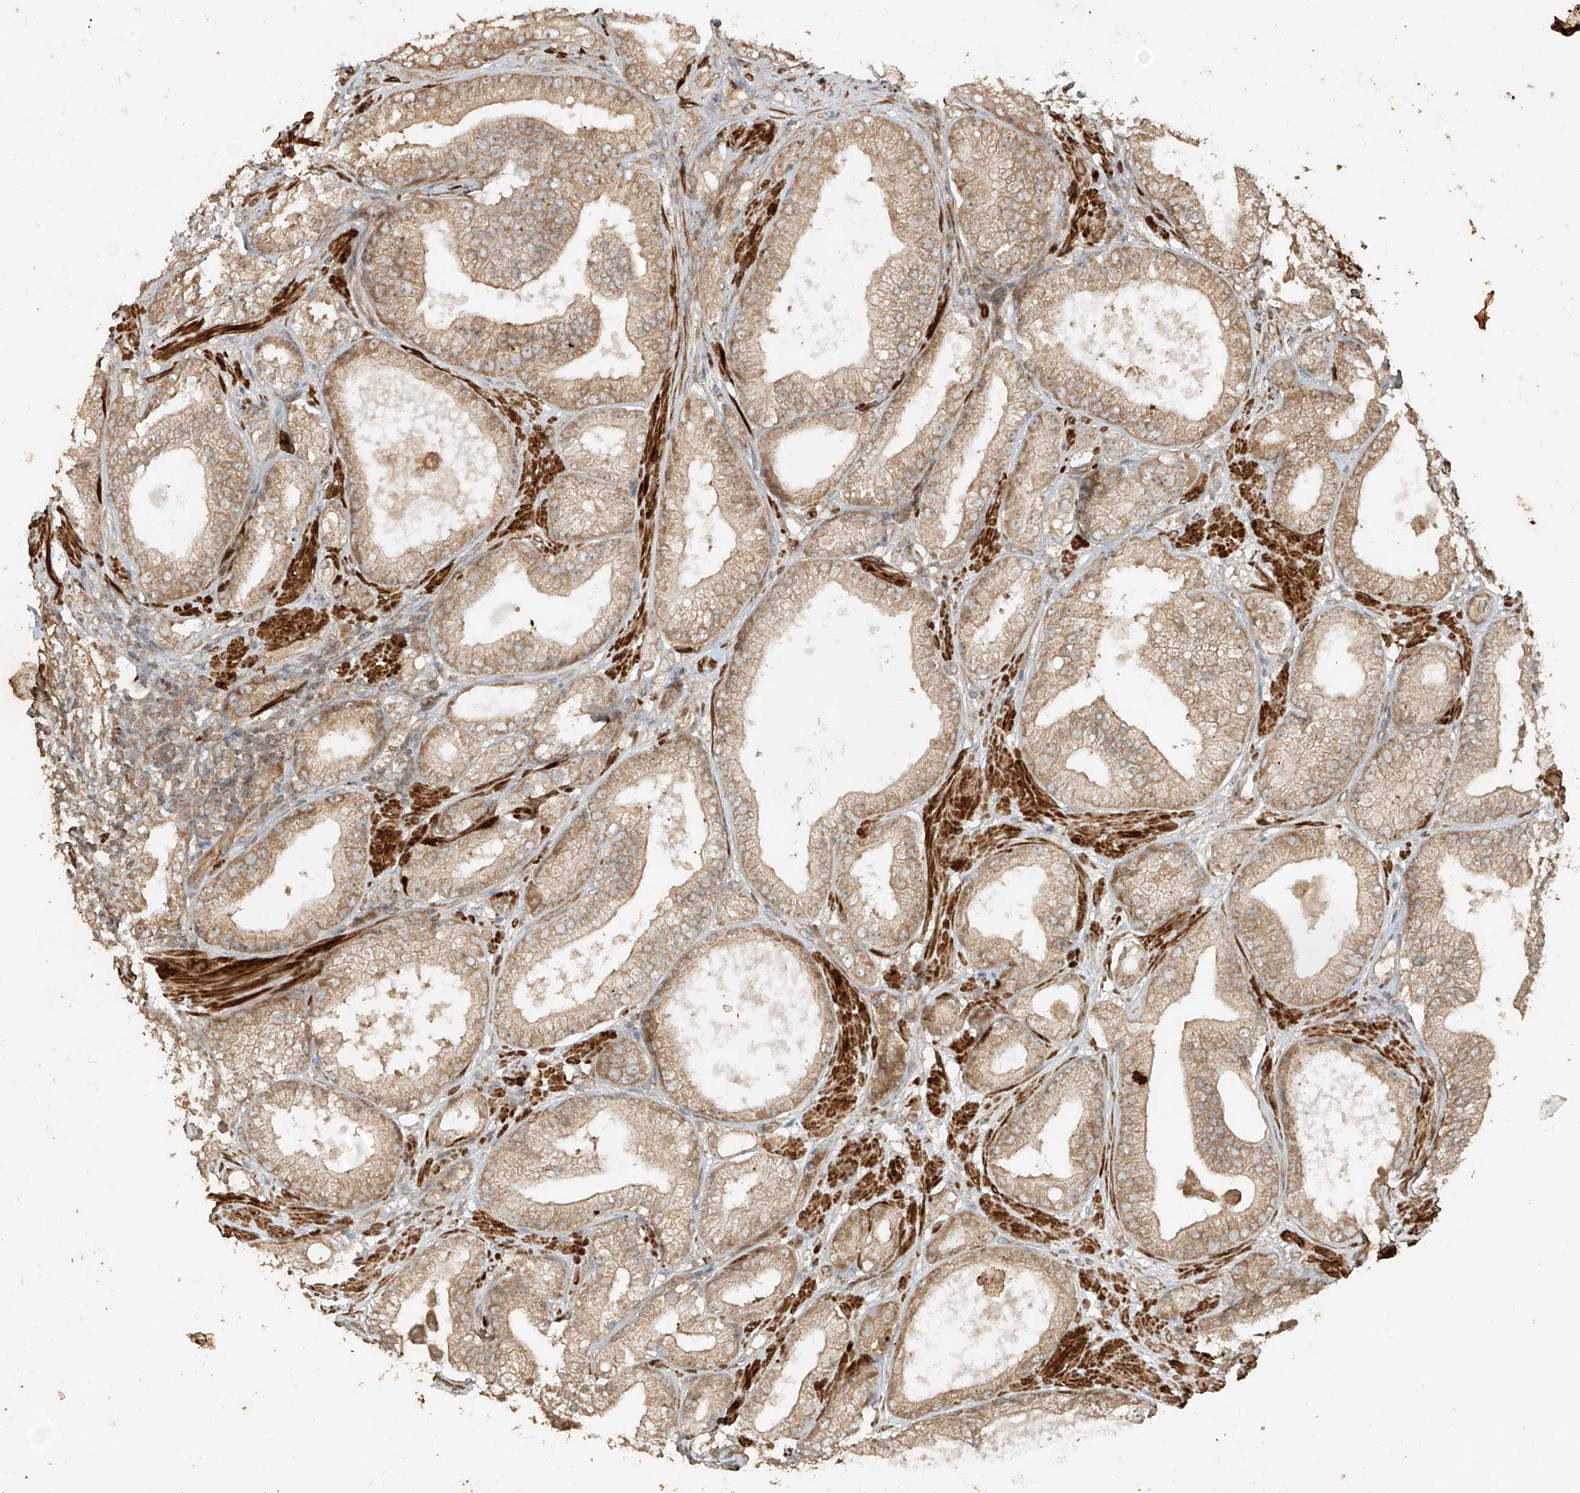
{"staining": {"intensity": "weak", "quantity": ">75%", "location": "cytoplasmic/membranous"}, "tissue": "prostate cancer", "cell_type": "Tumor cells", "image_type": "cancer", "snomed": [{"axis": "morphology", "description": "Adenocarcinoma, Low grade"}, {"axis": "topography", "description": "Prostate"}], "caption": "An image of human prostate adenocarcinoma (low-grade) stained for a protein displays weak cytoplasmic/membranous brown staining in tumor cells.", "gene": "ANKZF1", "patient": {"sex": "male", "age": 67}}